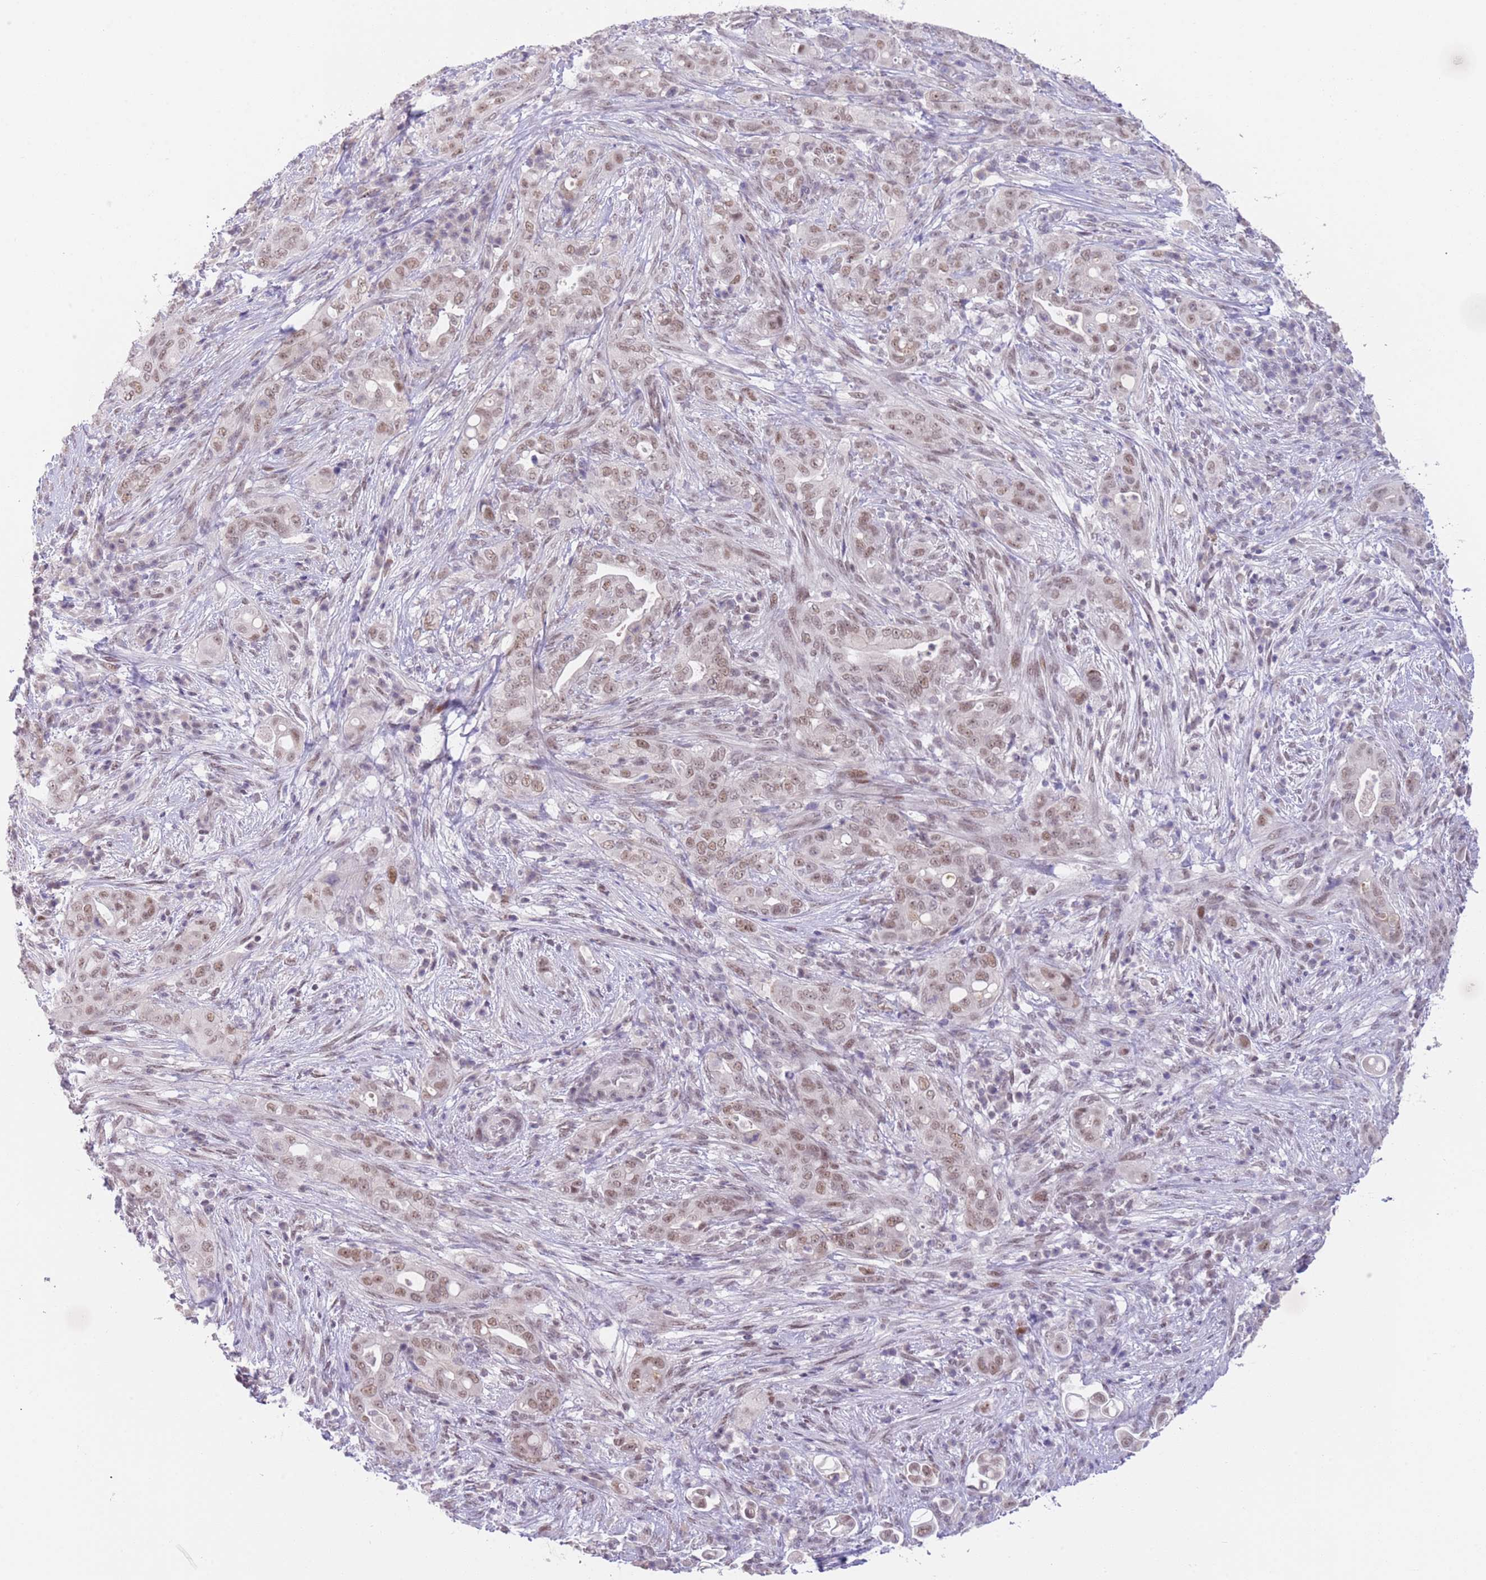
{"staining": {"intensity": "weak", "quantity": ">75%", "location": "nuclear"}, "tissue": "pancreatic cancer", "cell_type": "Tumor cells", "image_type": "cancer", "snomed": [{"axis": "morphology", "description": "Normal tissue, NOS"}, {"axis": "morphology", "description": "Adenocarcinoma, NOS"}, {"axis": "topography", "description": "Lymph node"}, {"axis": "topography", "description": "Pancreas"}], "caption": "DAB immunohistochemical staining of pancreatic cancer shows weak nuclear protein staining in about >75% of tumor cells.", "gene": "RFX1", "patient": {"sex": "female", "age": 67}}